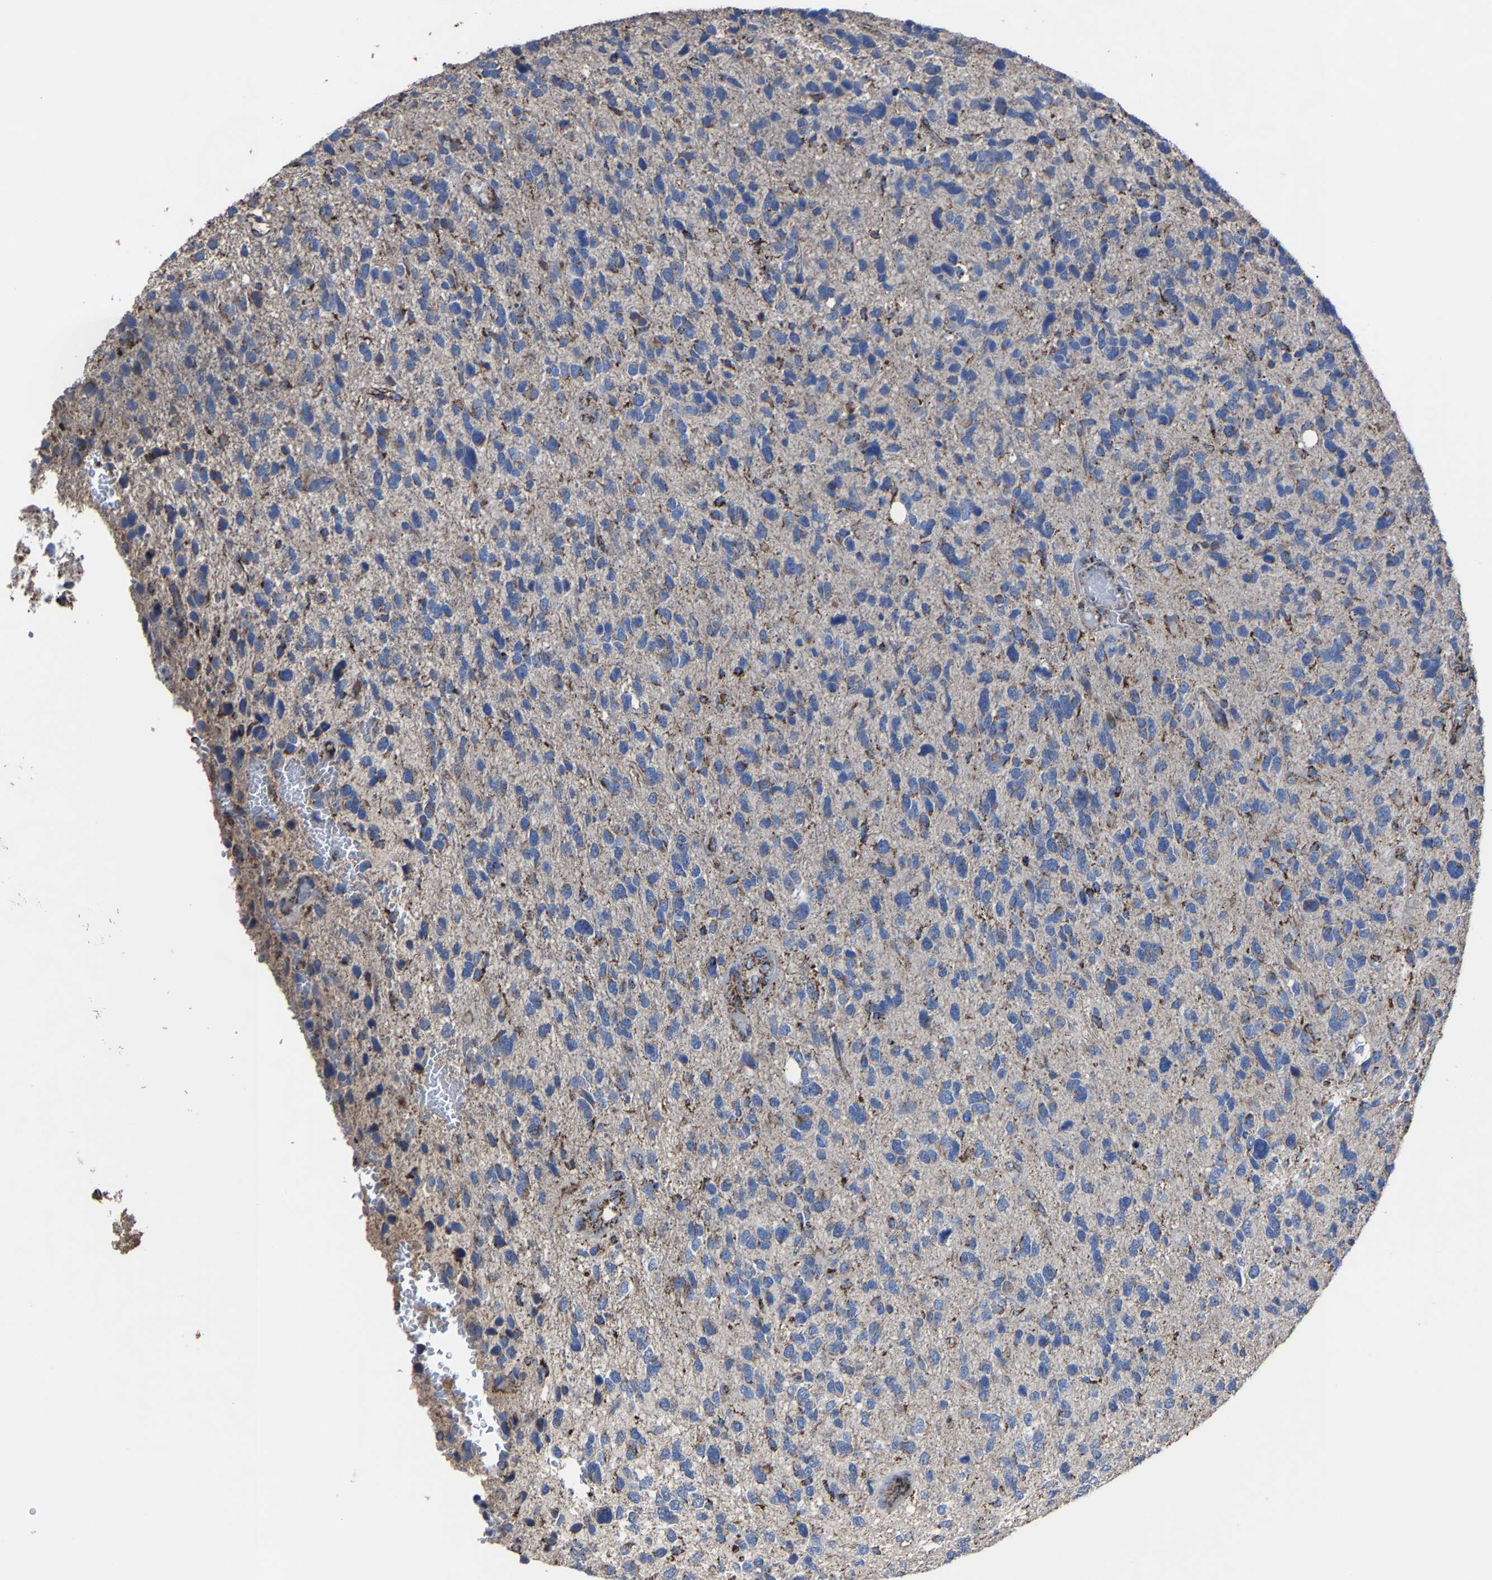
{"staining": {"intensity": "moderate", "quantity": "<25%", "location": "cytoplasmic/membranous"}, "tissue": "glioma", "cell_type": "Tumor cells", "image_type": "cancer", "snomed": [{"axis": "morphology", "description": "Glioma, malignant, High grade"}, {"axis": "topography", "description": "Brain"}], "caption": "Human glioma stained with a brown dye exhibits moderate cytoplasmic/membranous positive expression in approximately <25% of tumor cells.", "gene": "NDUFV3", "patient": {"sex": "female", "age": 58}}